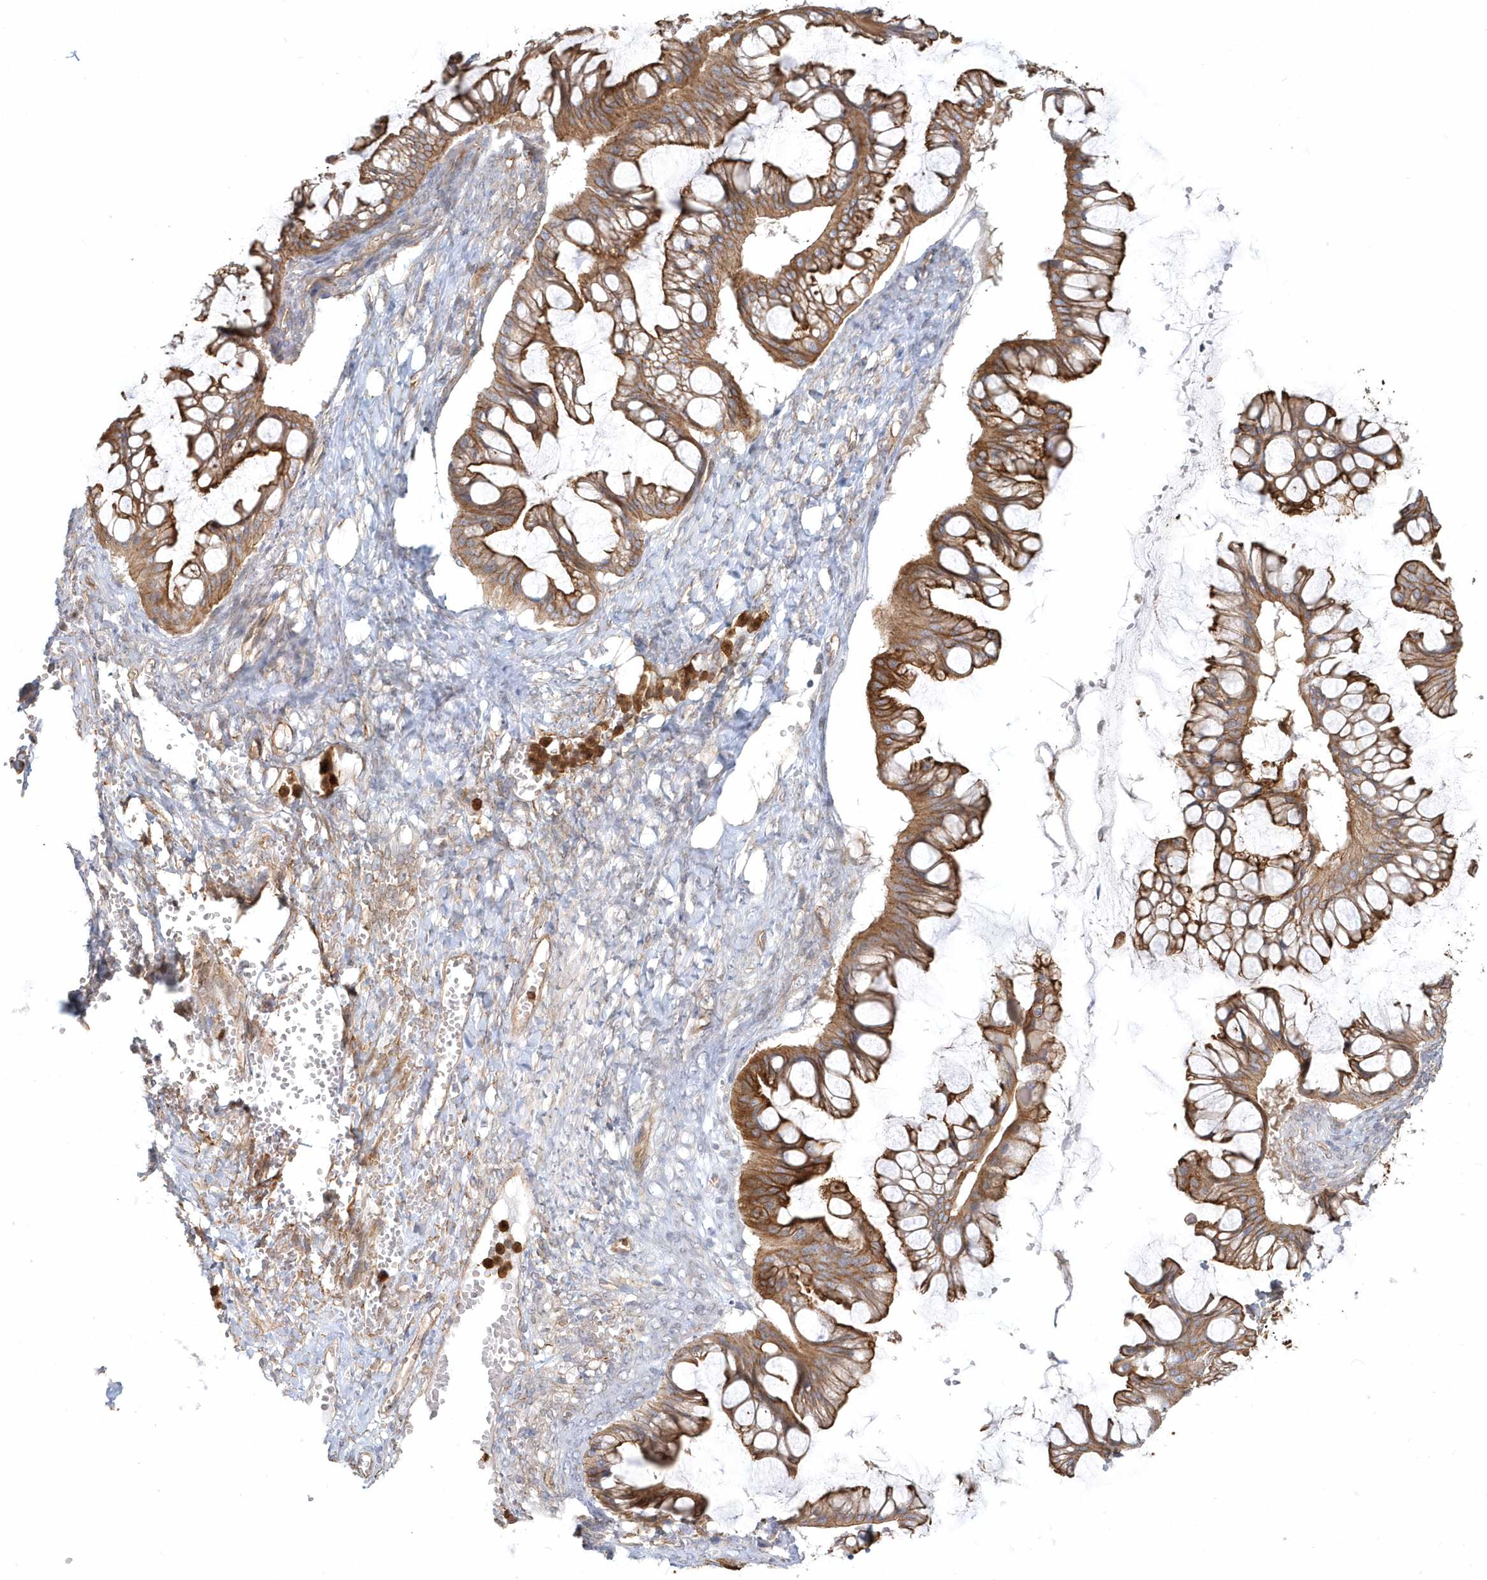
{"staining": {"intensity": "moderate", "quantity": ">75%", "location": "cytoplasmic/membranous"}, "tissue": "ovarian cancer", "cell_type": "Tumor cells", "image_type": "cancer", "snomed": [{"axis": "morphology", "description": "Cystadenocarcinoma, mucinous, NOS"}, {"axis": "topography", "description": "Ovary"}], "caption": "Ovarian cancer (mucinous cystadenocarcinoma) stained with a brown dye reveals moderate cytoplasmic/membranous positive positivity in about >75% of tumor cells.", "gene": "DNAH1", "patient": {"sex": "female", "age": 73}}